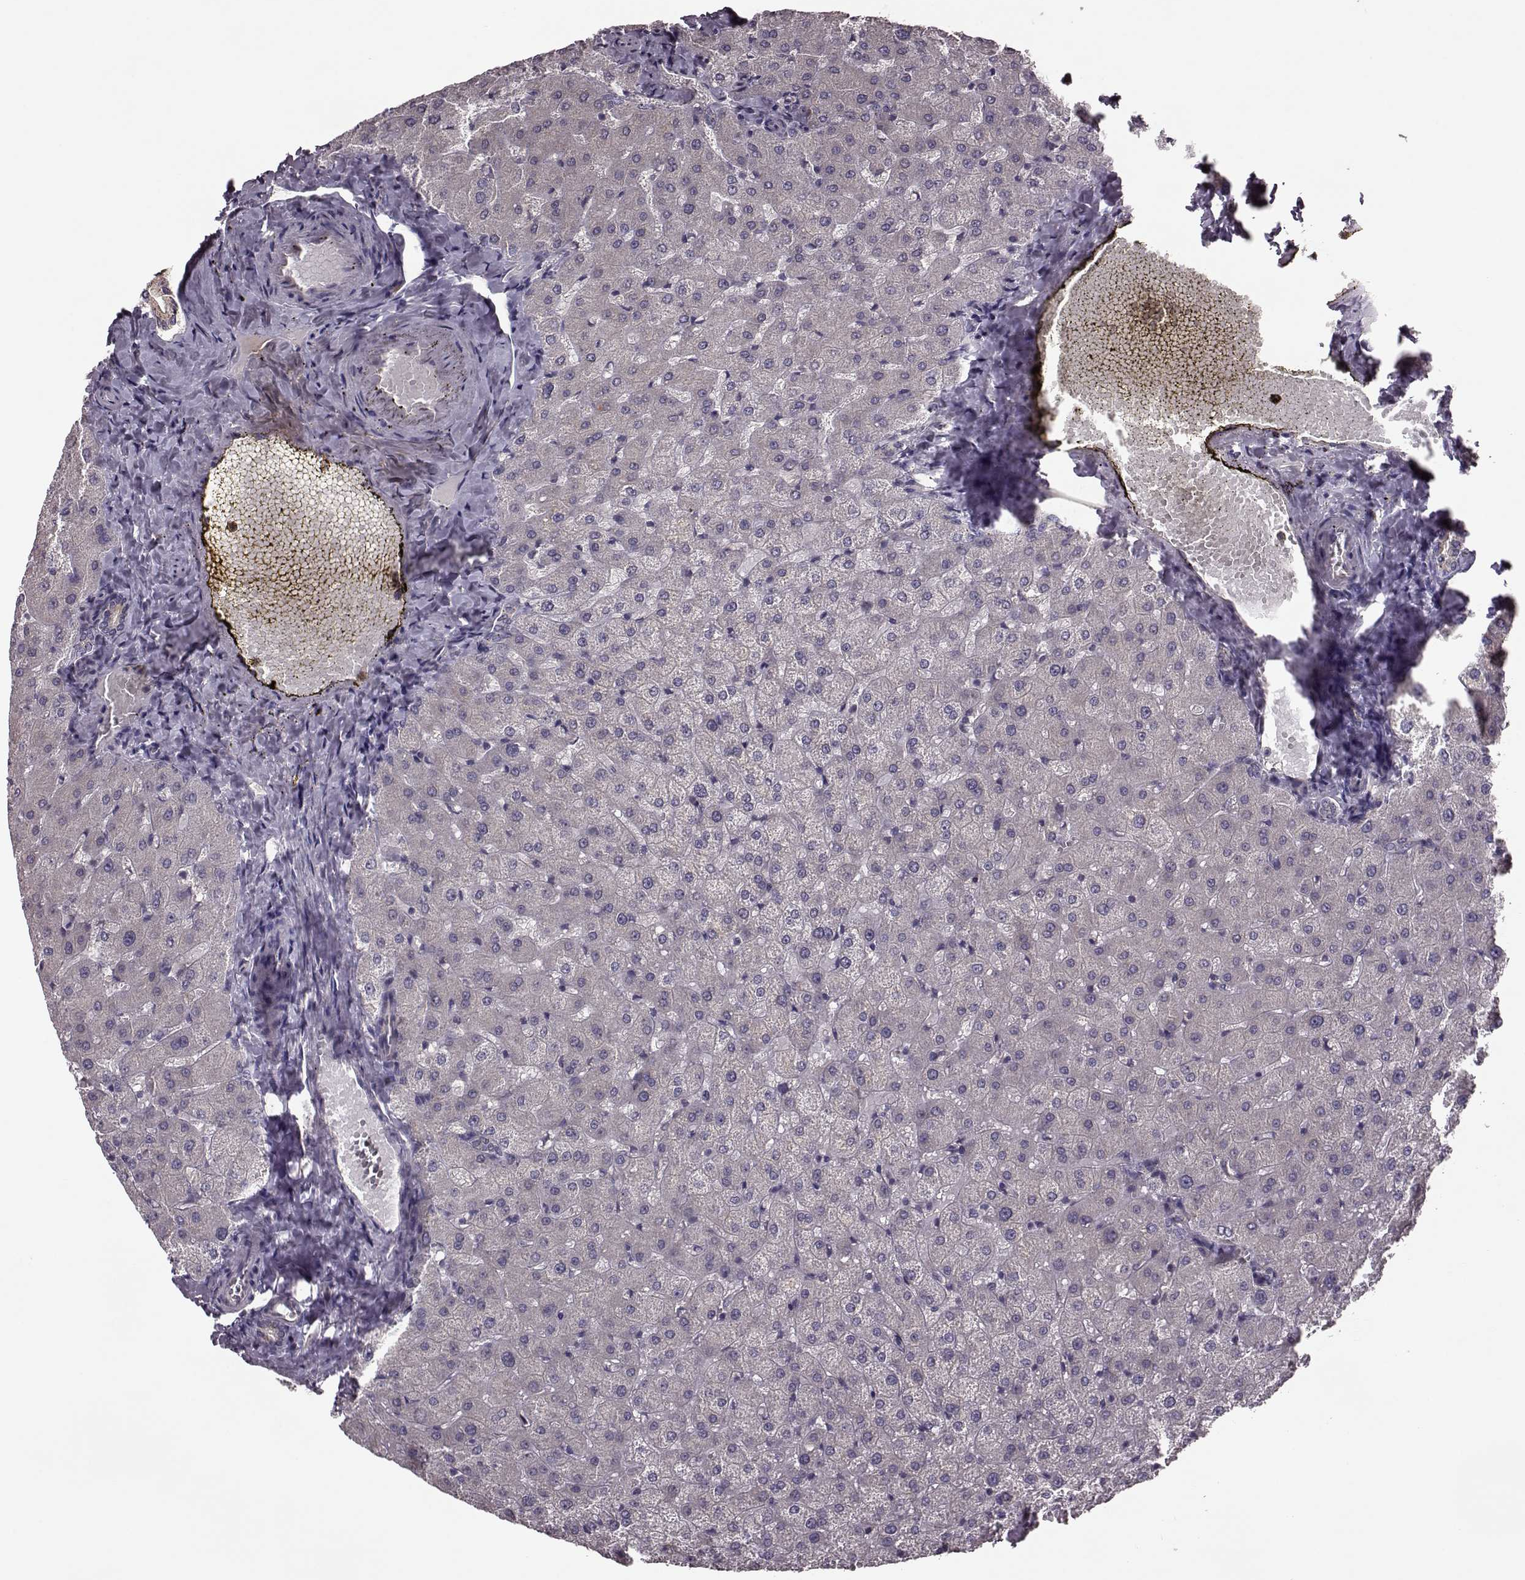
{"staining": {"intensity": "negative", "quantity": "none", "location": "none"}, "tissue": "liver", "cell_type": "Cholangiocytes", "image_type": "normal", "snomed": [{"axis": "morphology", "description": "Normal tissue, NOS"}, {"axis": "topography", "description": "Liver"}], "caption": "Cholangiocytes are negative for brown protein staining in normal liver. (DAB immunohistochemistry, high magnification).", "gene": "NTF3", "patient": {"sex": "female", "age": 50}}